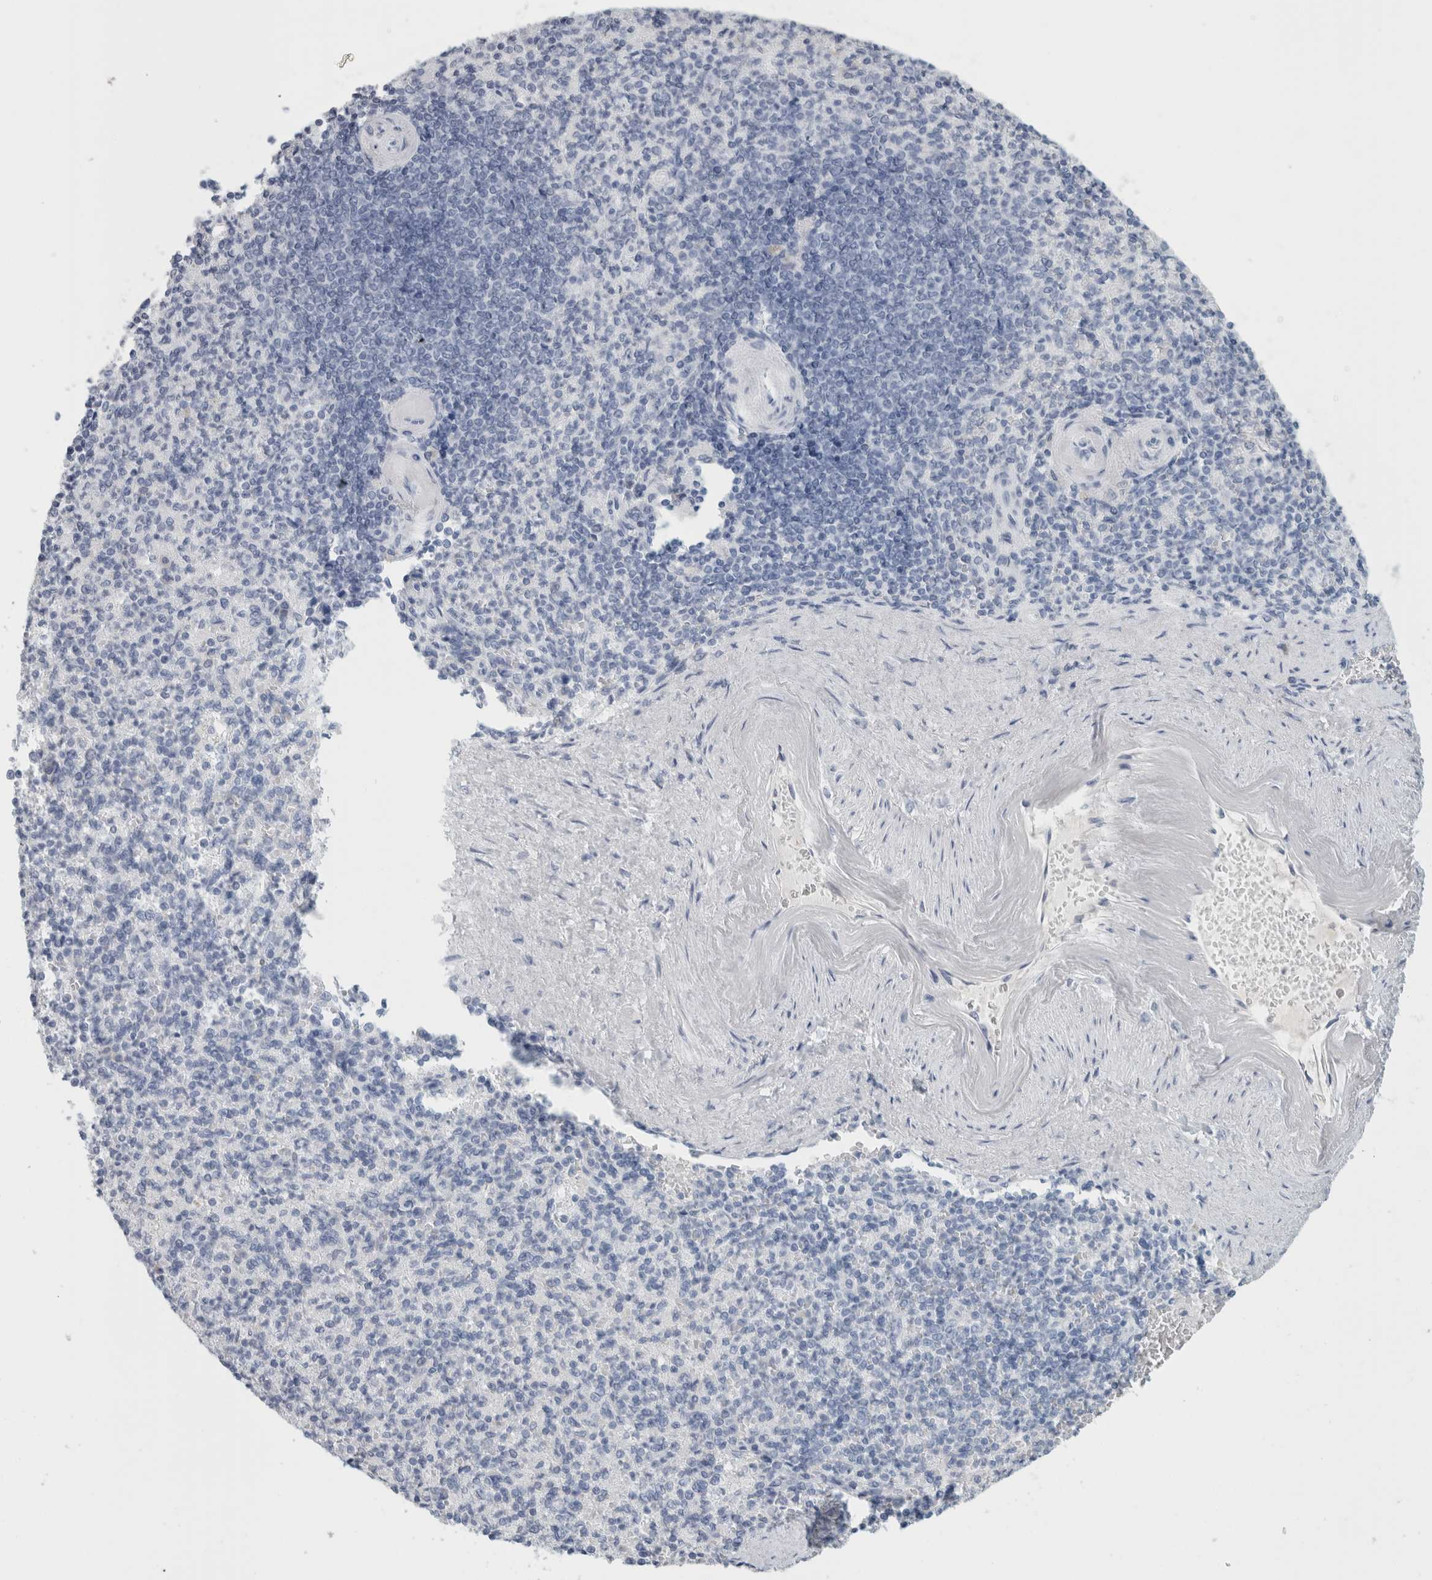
{"staining": {"intensity": "negative", "quantity": "none", "location": "none"}, "tissue": "spleen", "cell_type": "Cells in red pulp", "image_type": "normal", "snomed": [{"axis": "morphology", "description": "Normal tissue, NOS"}, {"axis": "topography", "description": "Spleen"}], "caption": "An immunohistochemistry (IHC) photomicrograph of unremarkable spleen is shown. There is no staining in cells in red pulp of spleen.", "gene": "TSPAN8", "patient": {"sex": "female", "age": 74}}